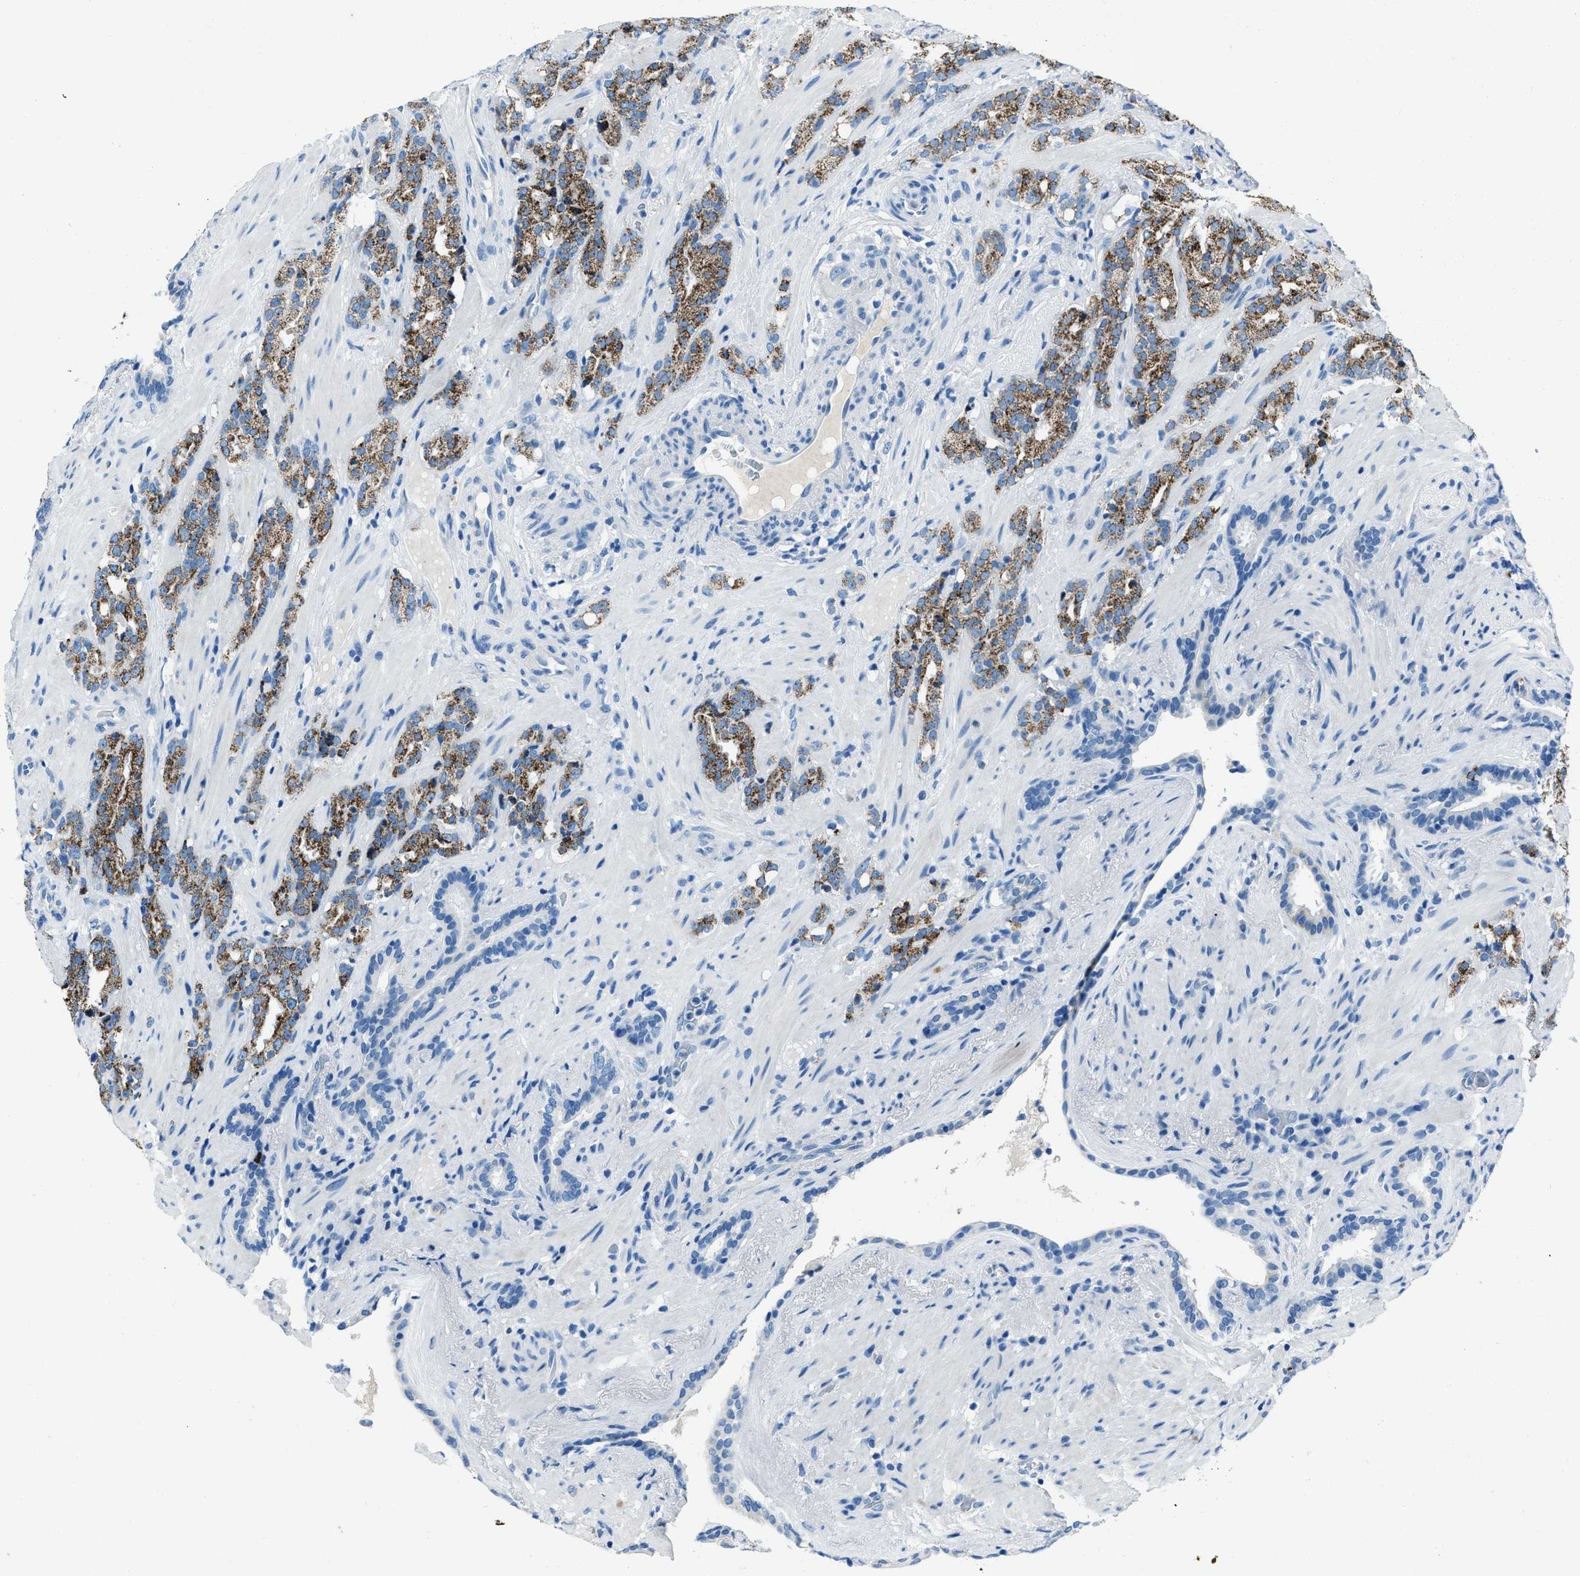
{"staining": {"intensity": "strong", "quantity": ">75%", "location": "cytoplasmic/membranous"}, "tissue": "prostate cancer", "cell_type": "Tumor cells", "image_type": "cancer", "snomed": [{"axis": "morphology", "description": "Adenocarcinoma, High grade"}, {"axis": "topography", "description": "Prostate"}], "caption": "An image of prostate adenocarcinoma (high-grade) stained for a protein demonstrates strong cytoplasmic/membranous brown staining in tumor cells. (brown staining indicates protein expression, while blue staining denotes nuclei).", "gene": "AMACR", "patient": {"sex": "male", "age": 71}}